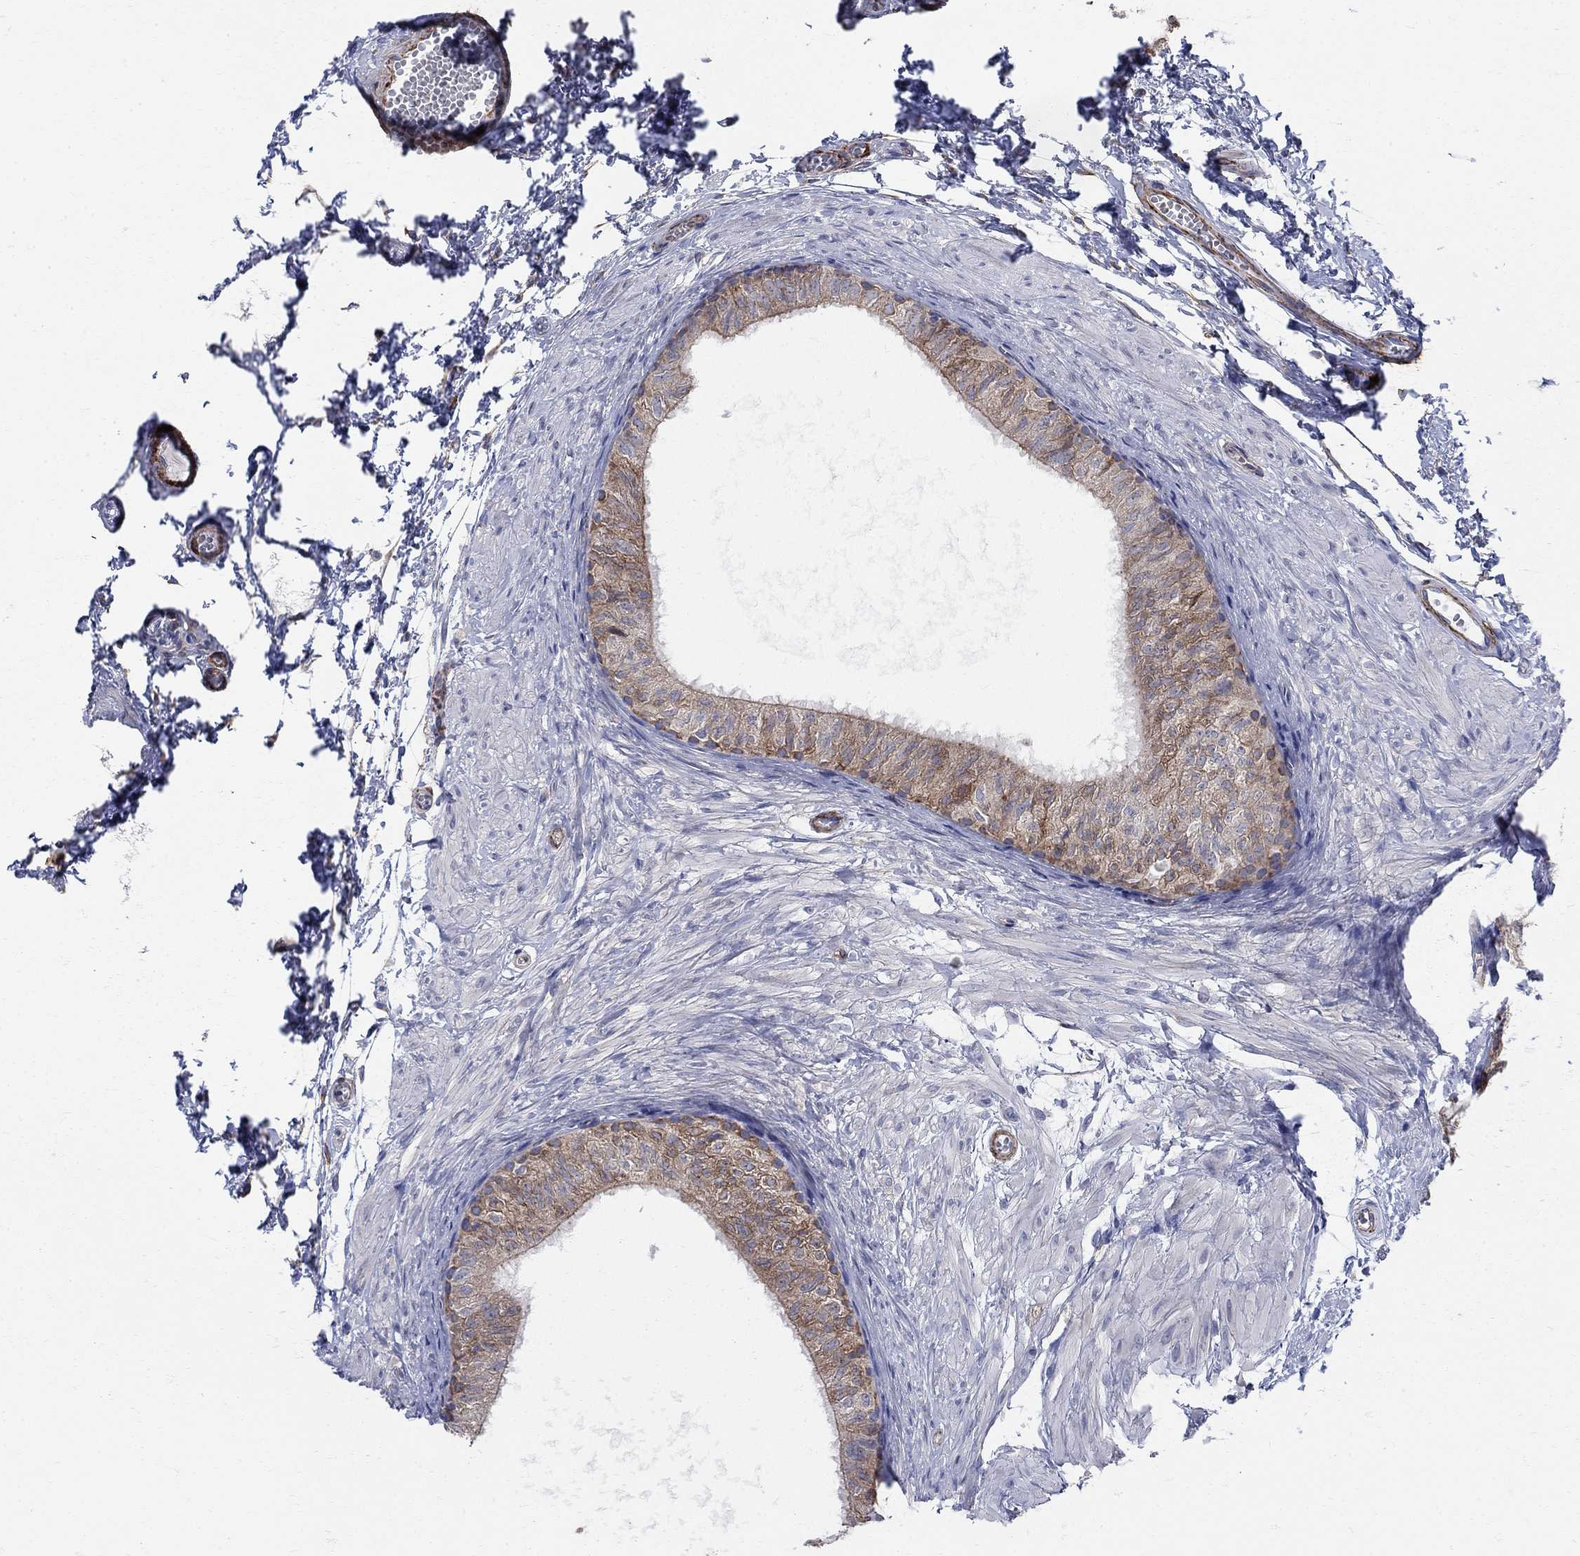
{"staining": {"intensity": "weak", "quantity": ">75%", "location": "cytoplasmic/membranous"}, "tissue": "epididymis", "cell_type": "Glandular cells", "image_type": "normal", "snomed": [{"axis": "morphology", "description": "Normal tissue, NOS"}, {"axis": "topography", "description": "Epididymis"}], "caption": "Immunohistochemistry (DAB (3,3'-diaminobenzidine)) staining of benign epididymis shows weak cytoplasmic/membranous protein positivity in about >75% of glandular cells.", "gene": "SEPTIN8", "patient": {"sex": "male", "age": 22}}